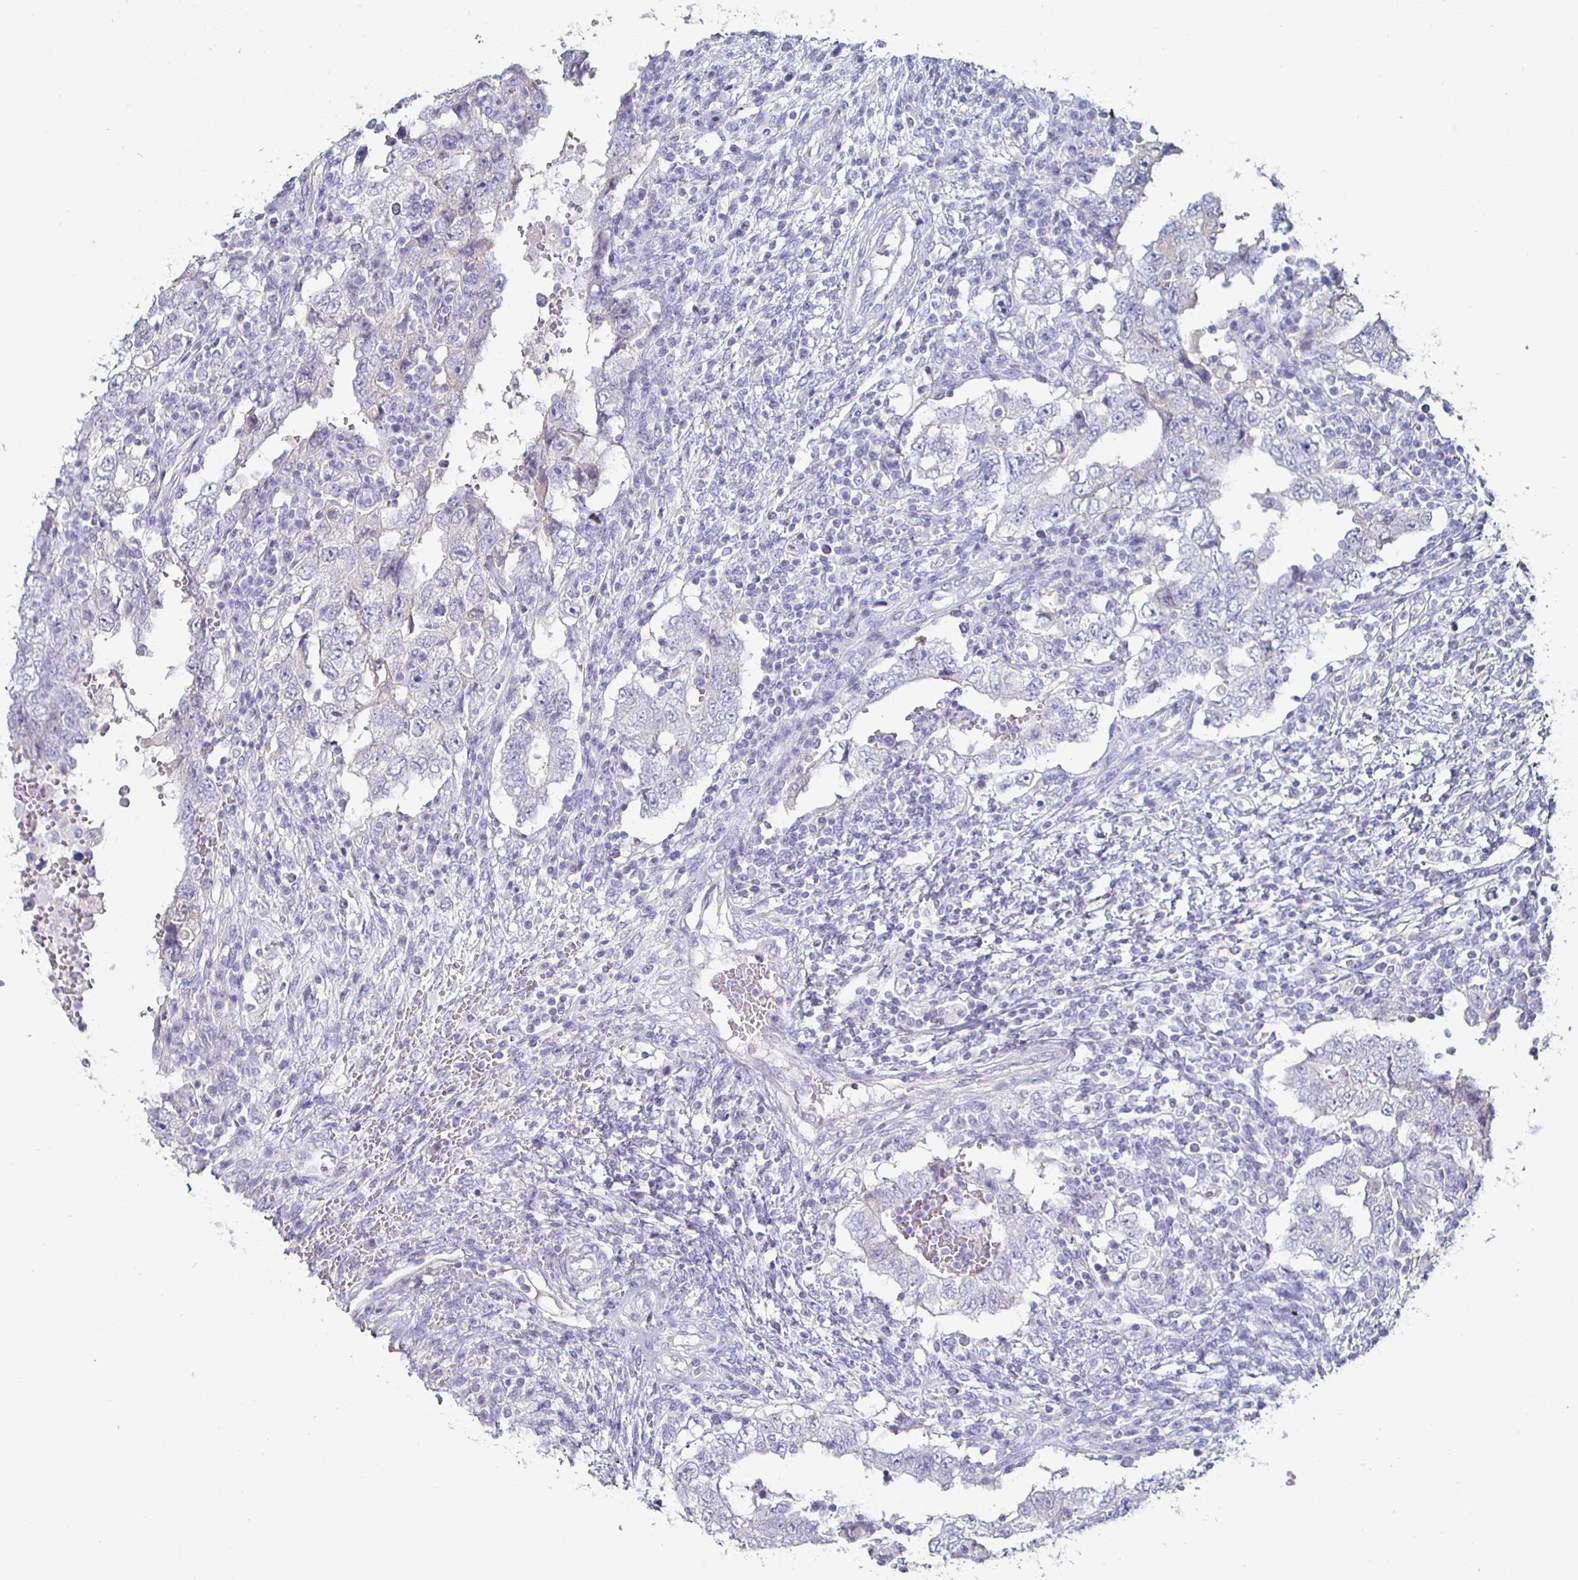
{"staining": {"intensity": "negative", "quantity": "none", "location": "none"}, "tissue": "testis cancer", "cell_type": "Tumor cells", "image_type": "cancer", "snomed": [{"axis": "morphology", "description": "Carcinoma, Embryonal, NOS"}, {"axis": "topography", "description": "Testis"}], "caption": "Immunohistochemistry micrograph of neoplastic tissue: human embryonal carcinoma (testis) stained with DAB (3,3'-diaminobenzidine) exhibits no significant protein positivity in tumor cells.", "gene": "ENPP1", "patient": {"sex": "male", "age": 26}}